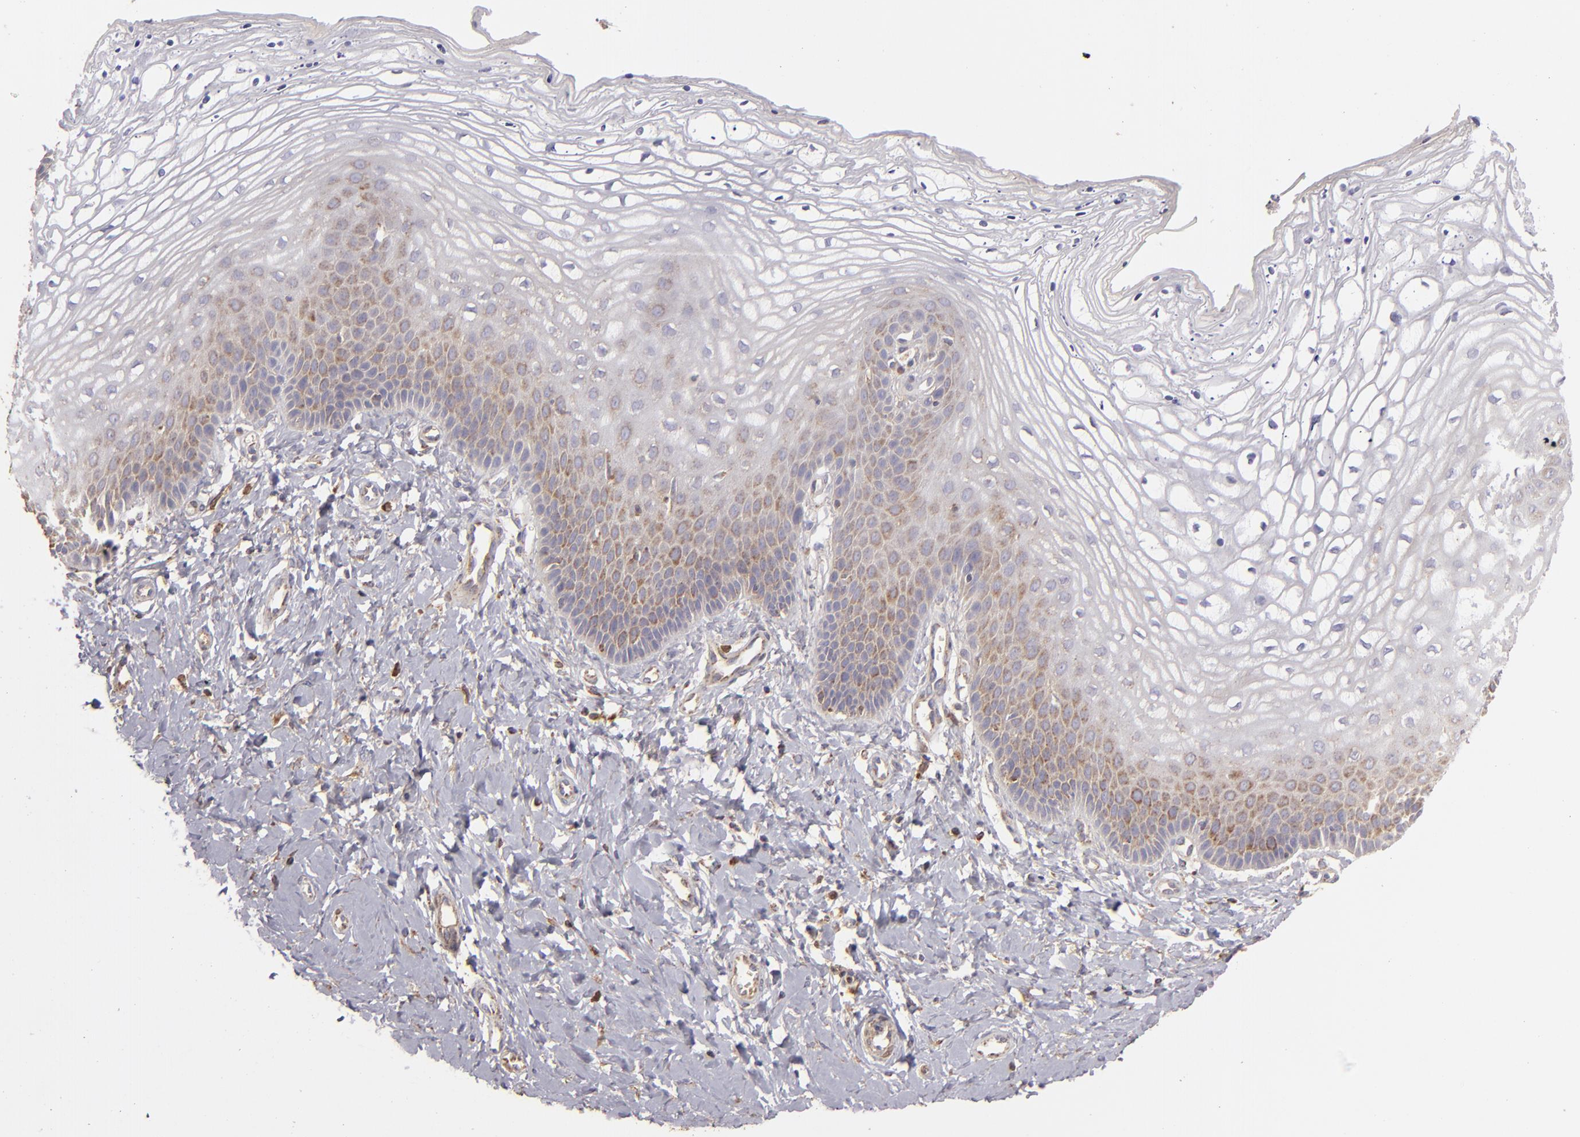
{"staining": {"intensity": "moderate", "quantity": "25%-75%", "location": "cytoplasmic/membranous"}, "tissue": "vagina", "cell_type": "Squamous epithelial cells", "image_type": "normal", "snomed": [{"axis": "morphology", "description": "Normal tissue, NOS"}, {"axis": "topography", "description": "Vagina"}], "caption": "Vagina stained for a protein demonstrates moderate cytoplasmic/membranous positivity in squamous epithelial cells.", "gene": "CFB", "patient": {"sex": "female", "age": 68}}